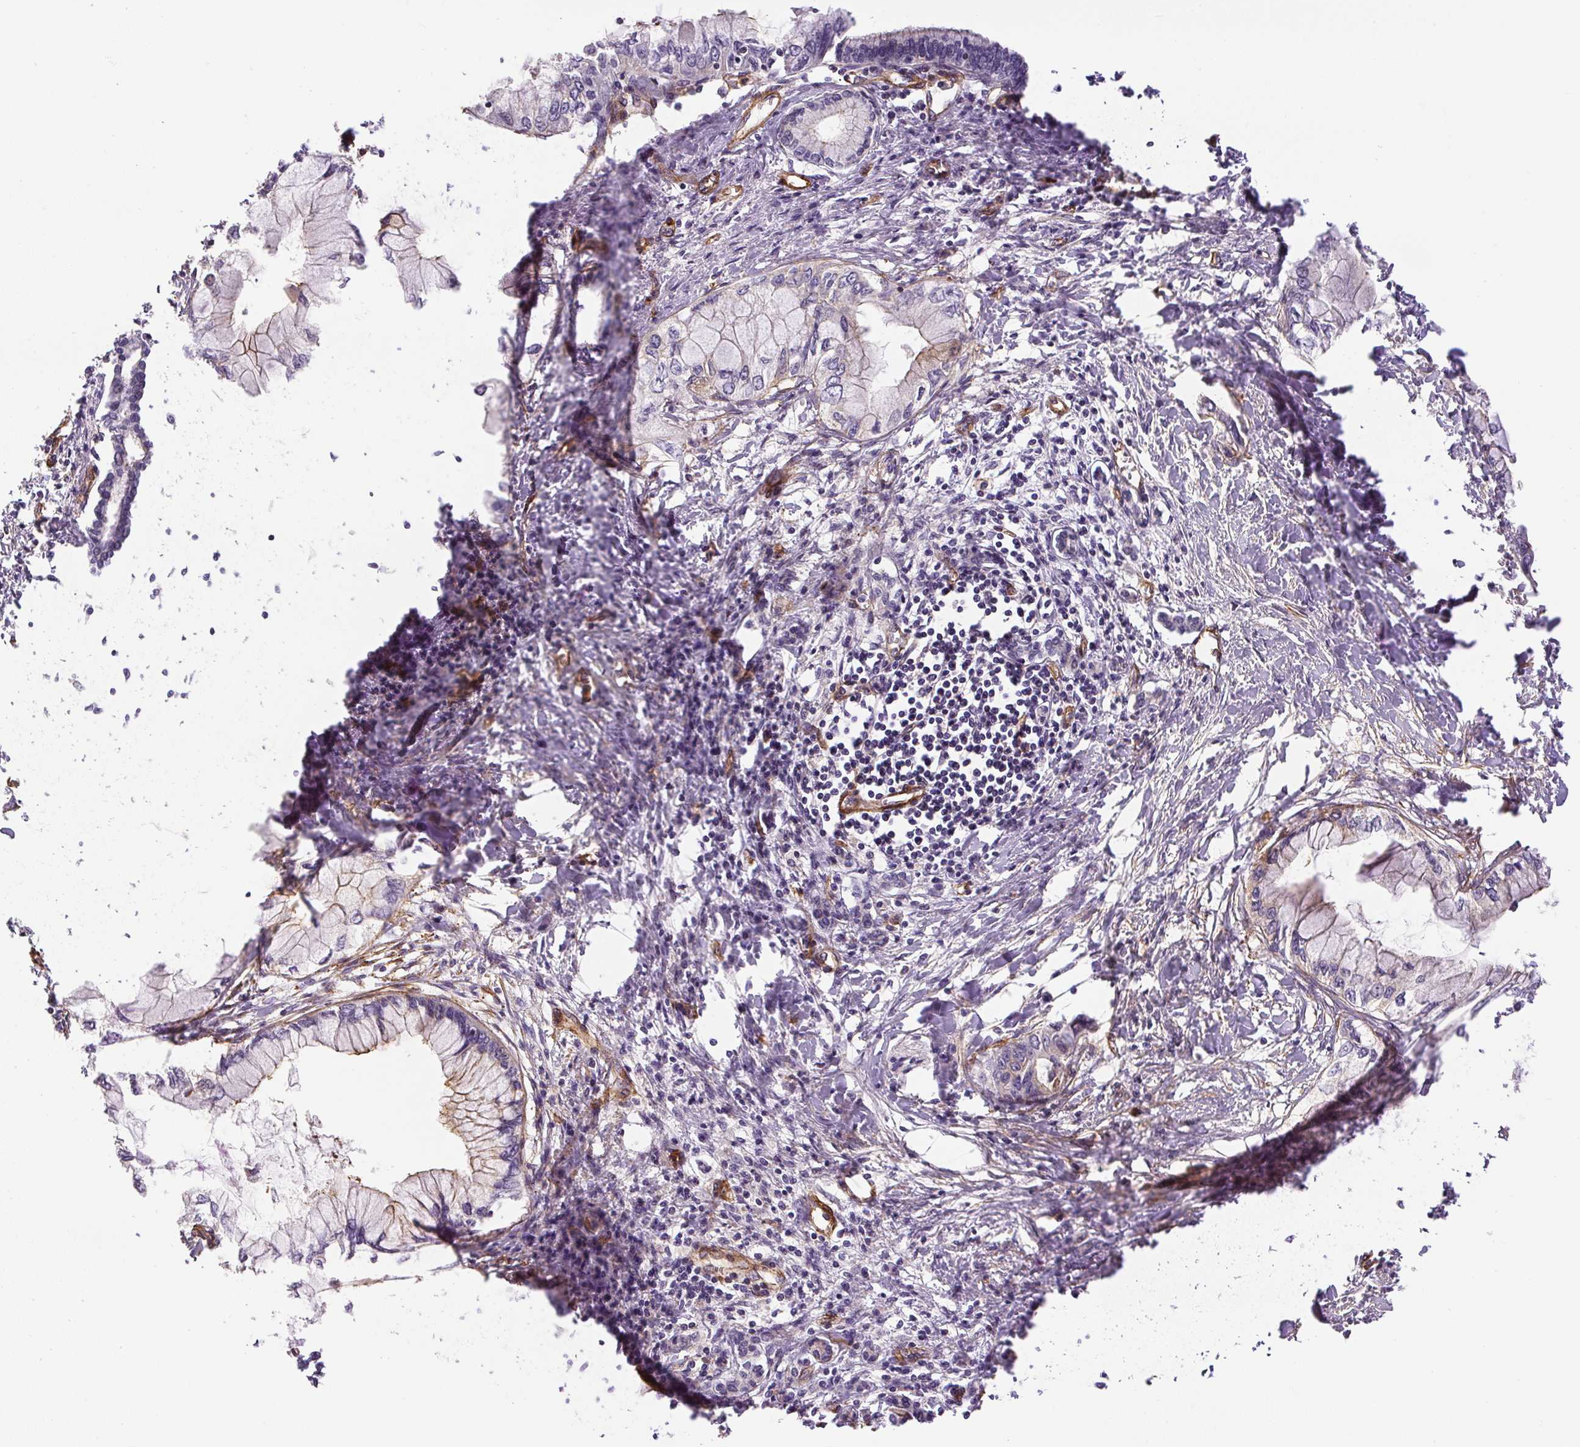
{"staining": {"intensity": "weak", "quantity": "<25%", "location": "cytoplasmic/membranous"}, "tissue": "pancreatic cancer", "cell_type": "Tumor cells", "image_type": "cancer", "snomed": [{"axis": "morphology", "description": "Adenocarcinoma, NOS"}, {"axis": "topography", "description": "Pancreas"}], "caption": "Immunohistochemical staining of human pancreatic adenocarcinoma displays no significant expression in tumor cells.", "gene": "MYL12A", "patient": {"sex": "male", "age": 48}}